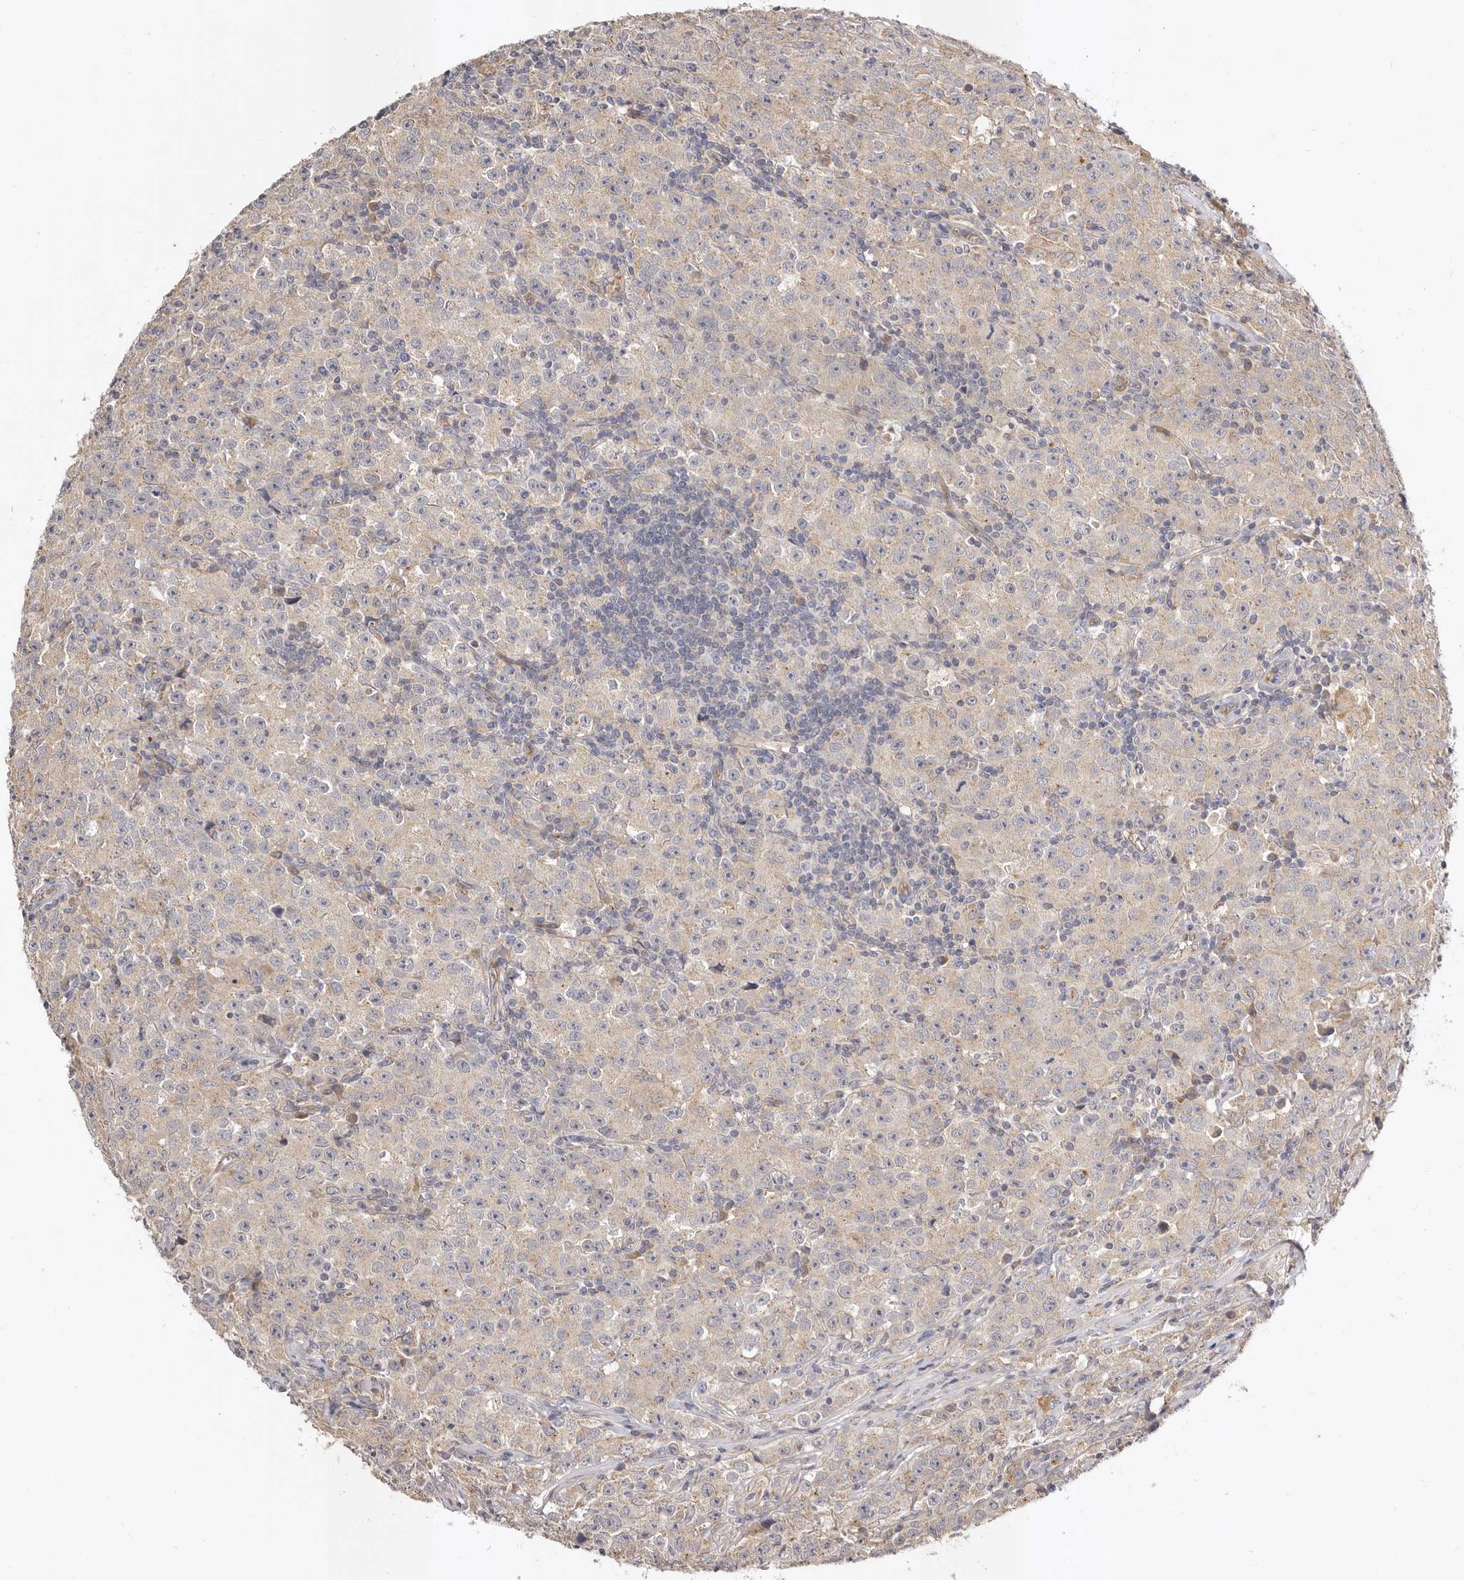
{"staining": {"intensity": "weak", "quantity": "<25%", "location": "cytoplasmic/membranous"}, "tissue": "testis cancer", "cell_type": "Tumor cells", "image_type": "cancer", "snomed": [{"axis": "morphology", "description": "Seminoma, NOS"}, {"axis": "morphology", "description": "Carcinoma, Embryonal, NOS"}, {"axis": "topography", "description": "Testis"}], "caption": "This is an immunohistochemistry image of embryonal carcinoma (testis). There is no expression in tumor cells.", "gene": "ADAMTS9", "patient": {"sex": "male", "age": 43}}